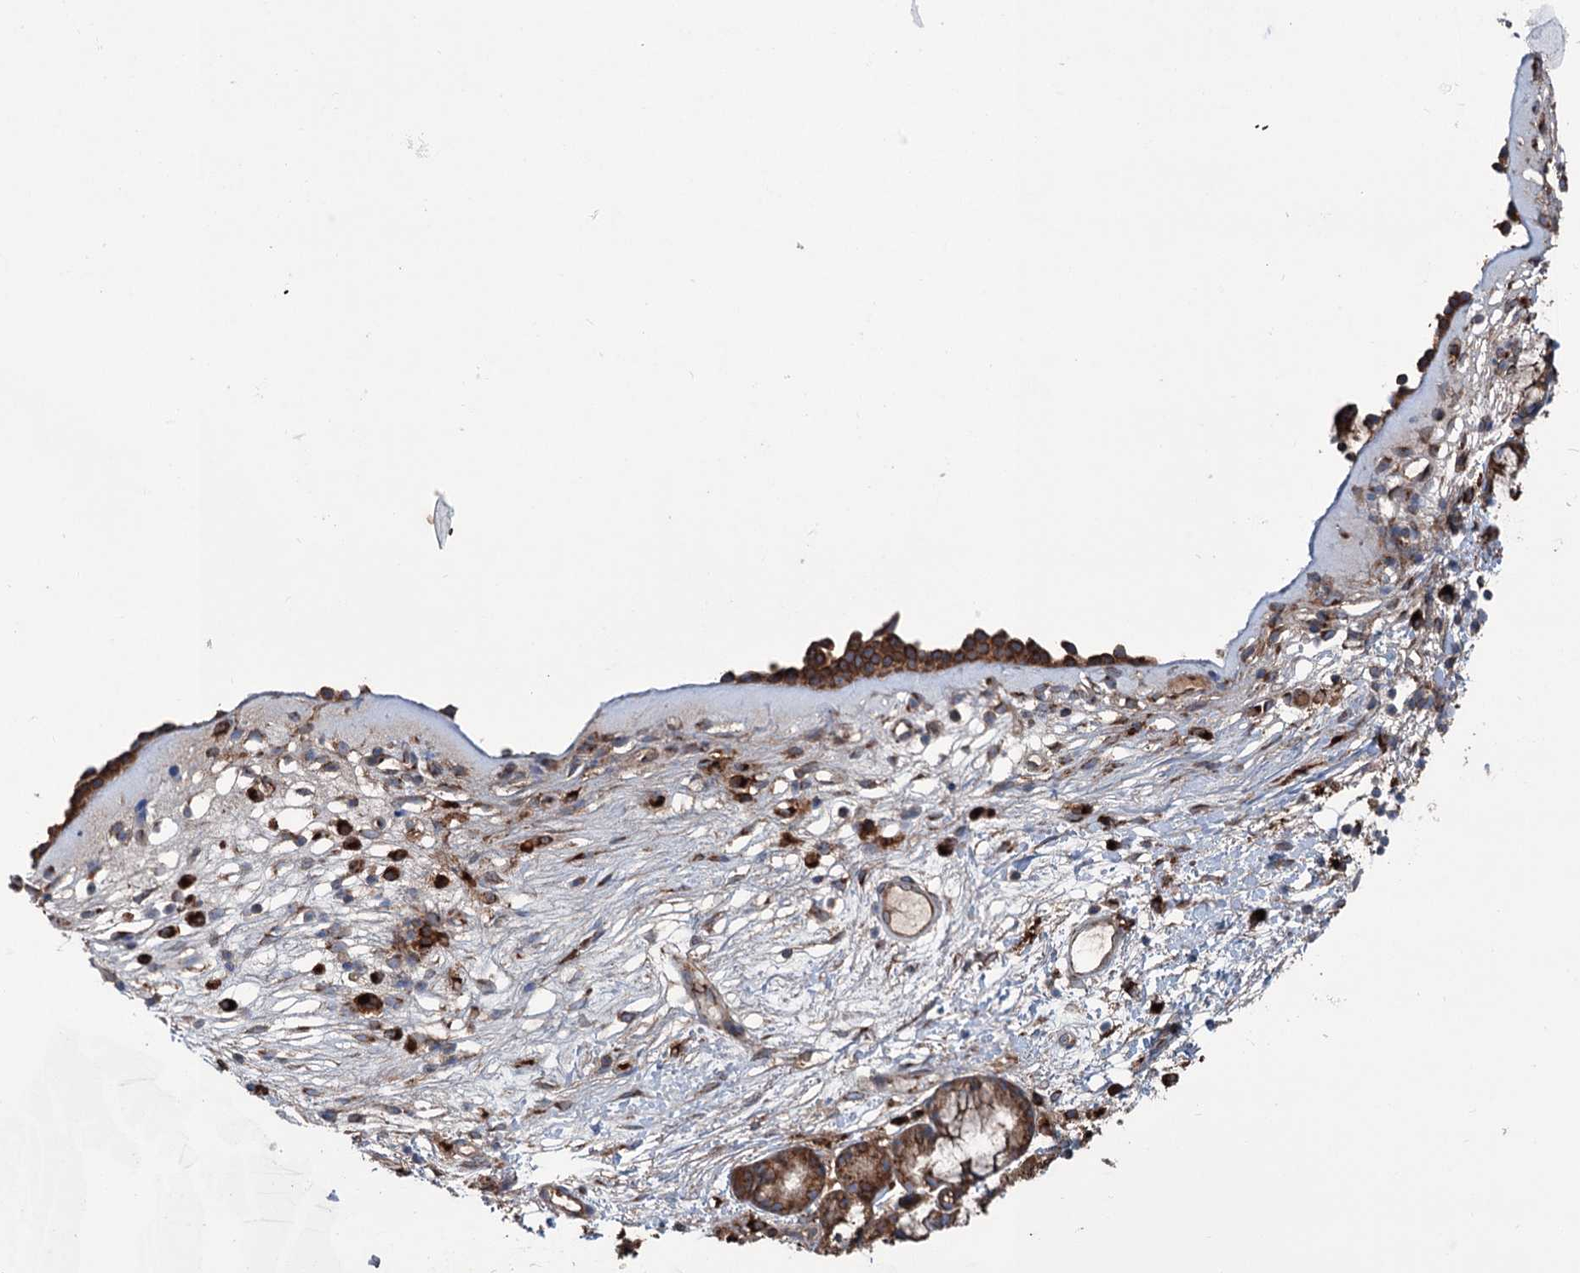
{"staining": {"intensity": "strong", "quantity": ">75%", "location": "cytoplasmic/membranous"}, "tissue": "nasopharynx", "cell_type": "Respiratory epithelial cells", "image_type": "normal", "snomed": [{"axis": "morphology", "description": "Normal tissue, NOS"}, {"axis": "morphology", "description": "Inflammation, NOS"}, {"axis": "topography", "description": "Nasopharynx"}], "caption": "Immunohistochemistry (IHC) image of unremarkable nasopharynx: nasopharynx stained using IHC demonstrates high levels of strong protein expression localized specifically in the cytoplasmic/membranous of respiratory epithelial cells, appearing as a cytoplasmic/membranous brown color.", "gene": "CALCOCO1", "patient": {"sex": "male", "age": 70}}